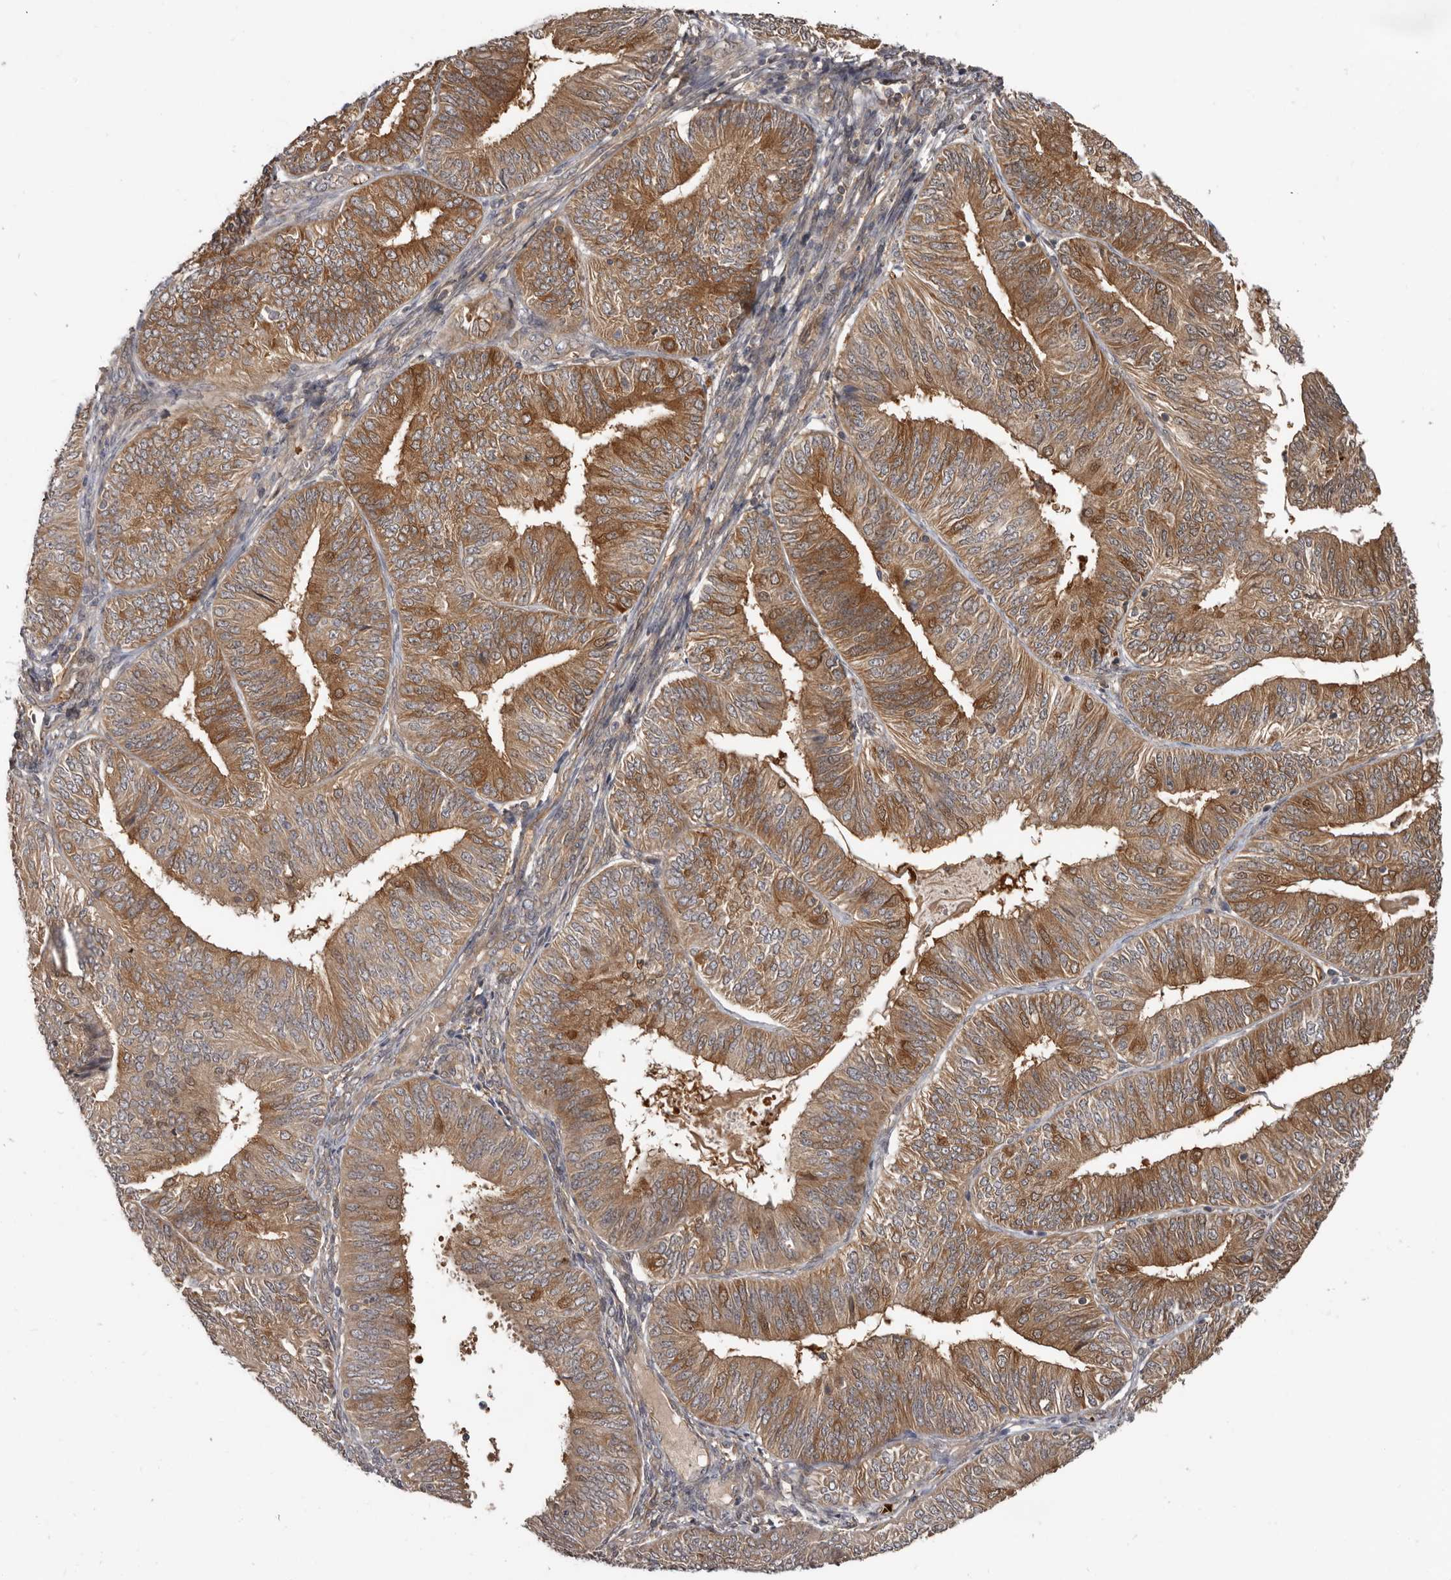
{"staining": {"intensity": "moderate", "quantity": ">75%", "location": "cytoplasmic/membranous"}, "tissue": "endometrial cancer", "cell_type": "Tumor cells", "image_type": "cancer", "snomed": [{"axis": "morphology", "description": "Adenocarcinoma, NOS"}, {"axis": "topography", "description": "Endometrium"}], "caption": "Protein expression by immunohistochemistry demonstrates moderate cytoplasmic/membranous positivity in about >75% of tumor cells in adenocarcinoma (endometrial).", "gene": "BAD", "patient": {"sex": "female", "age": 58}}